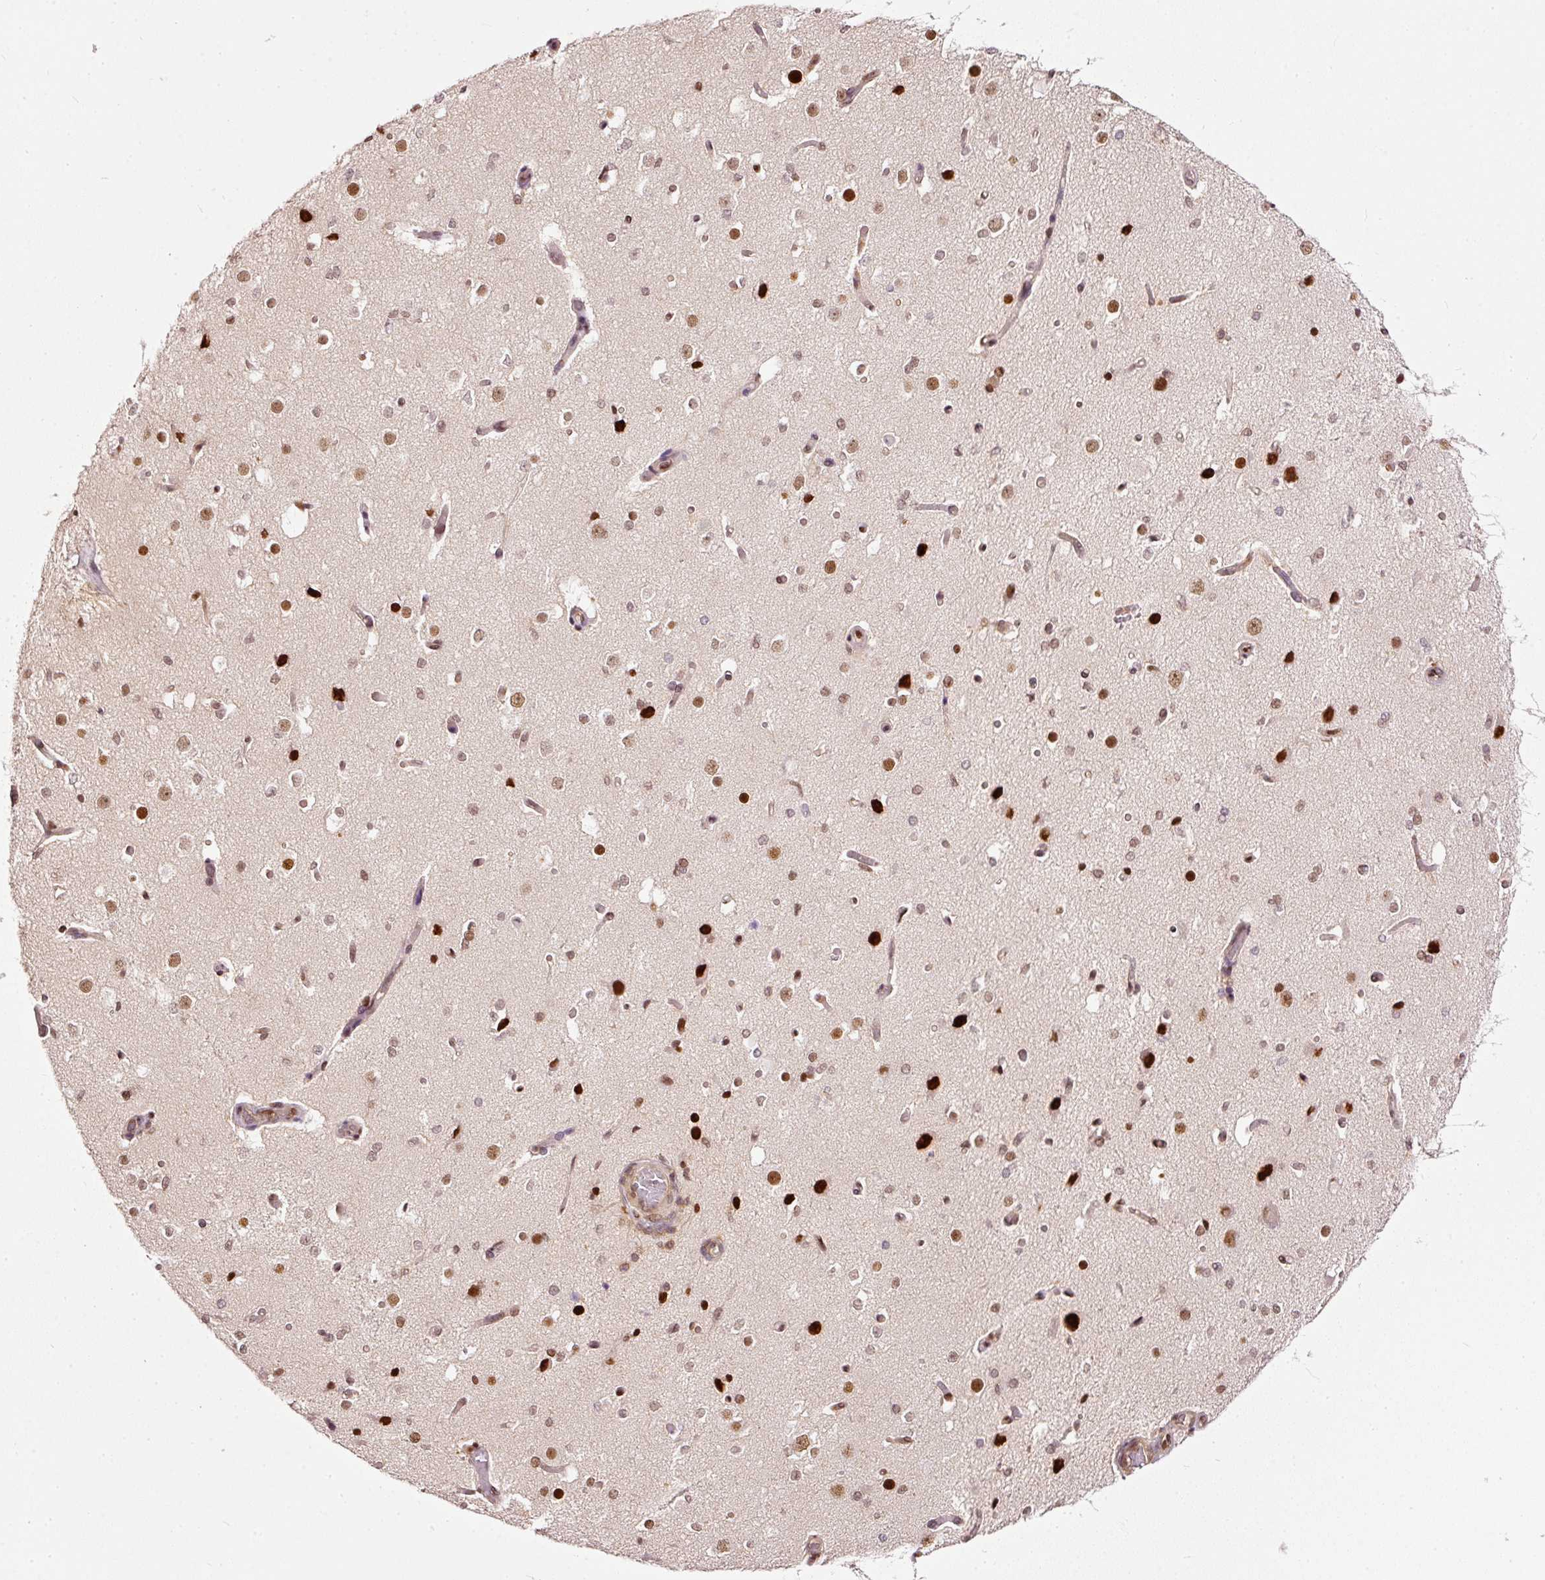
{"staining": {"intensity": "moderate", "quantity": "25%-75%", "location": "nuclear"}, "tissue": "cerebral cortex", "cell_type": "Endothelial cells", "image_type": "normal", "snomed": [{"axis": "morphology", "description": "Normal tissue, NOS"}, {"axis": "morphology", "description": "Inflammation, NOS"}, {"axis": "topography", "description": "Cerebral cortex"}], "caption": "Immunohistochemistry of benign cerebral cortex shows medium levels of moderate nuclear positivity in about 25%-75% of endothelial cells.", "gene": "ZNF778", "patient": {"sex": "male", "age": 6}}